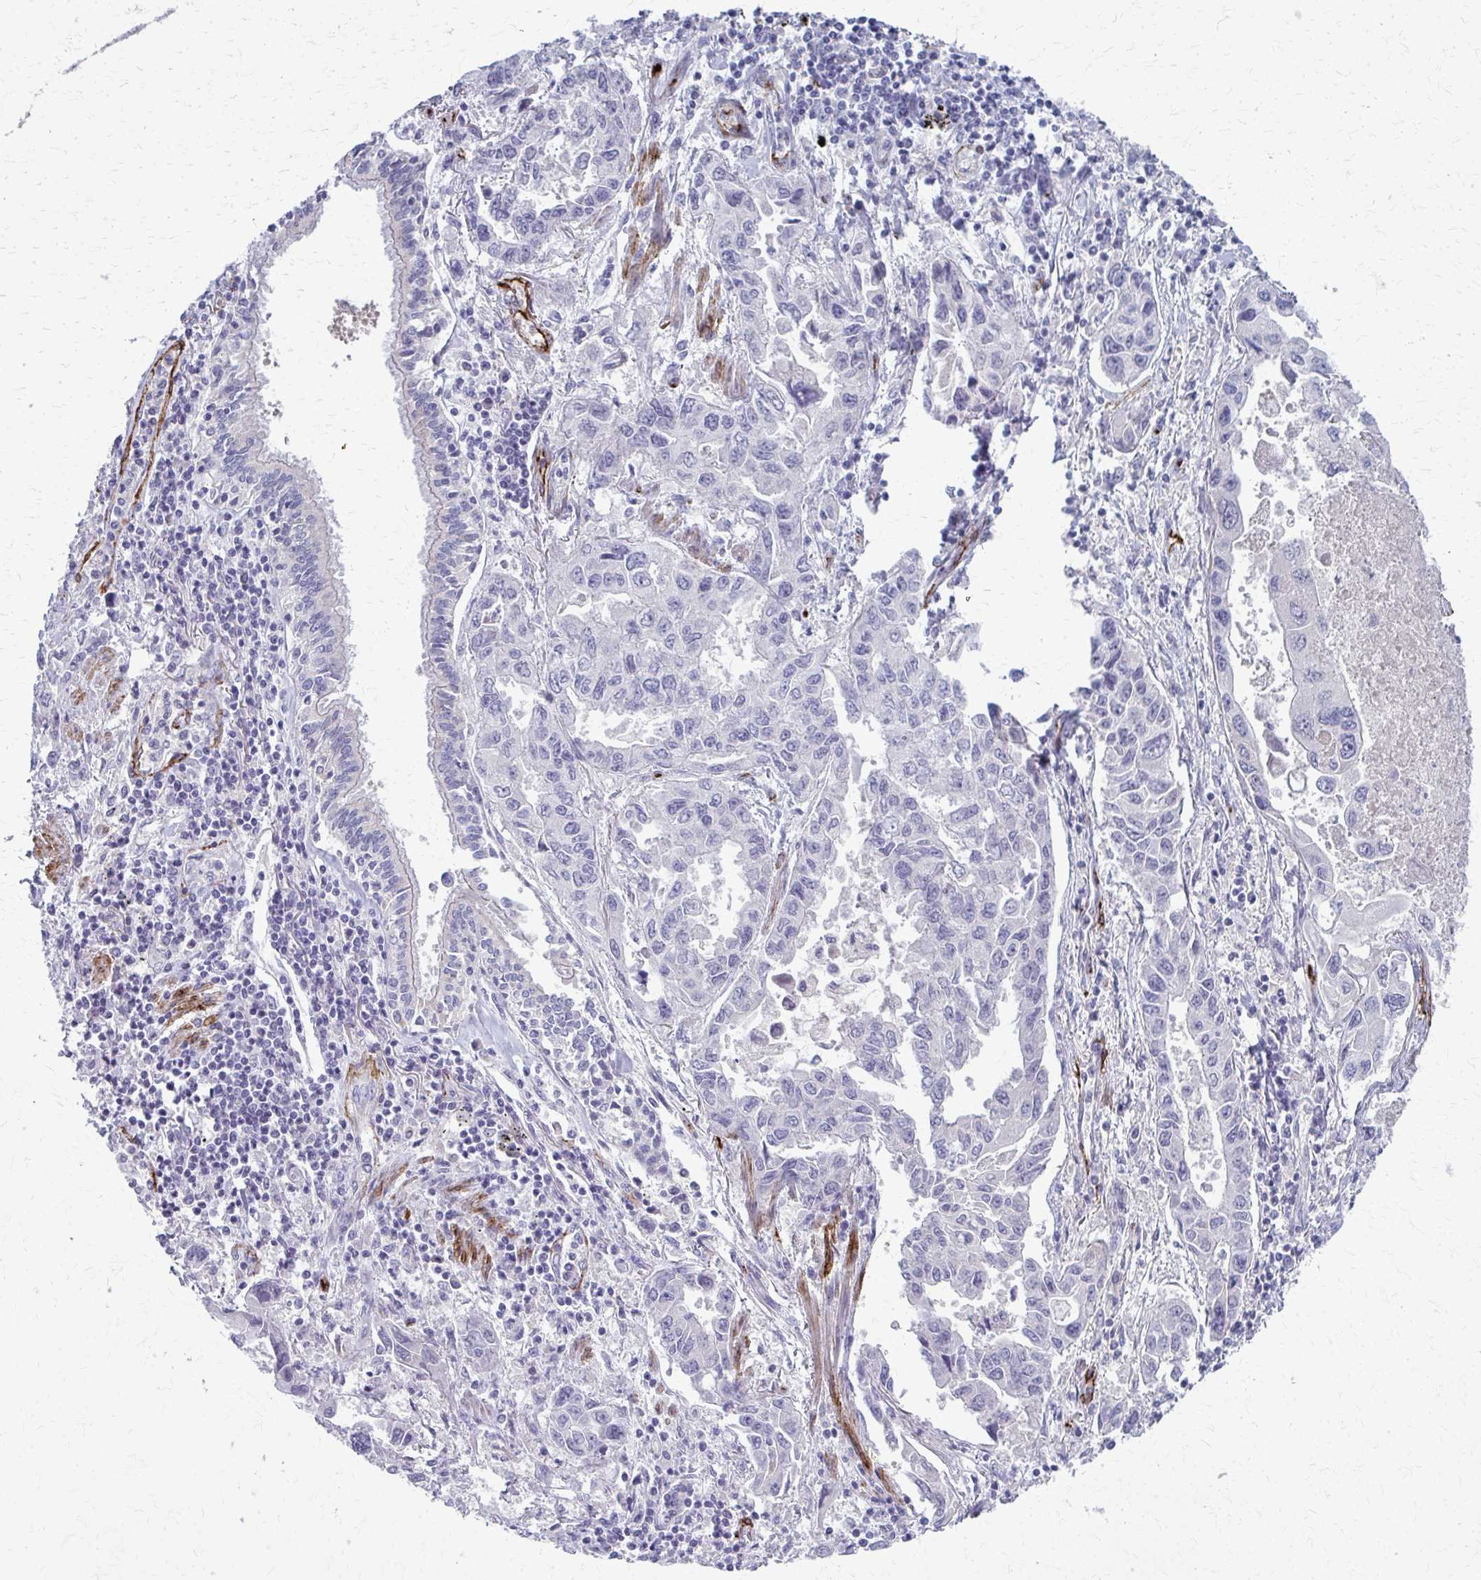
{"staining": {"intensity": "negative", "quantity": "none", "location": "none"}, "tissue": "lung cancer", "cell_type": "Tumor cells", "image_type": "cancer", "snomed": [{"axis": "morphology", "description": "Adenocarcinoma, NOS"}, {"axis": "topography", "description": "Lung"}], "caption": "Adenocarcinoma (lung) stained for a protein using immunohistochemistry (IHC) exhibits no expression tumor cells.", "gene": "ADIPOQ", "patient": {"sex": "male", "age": 64}}